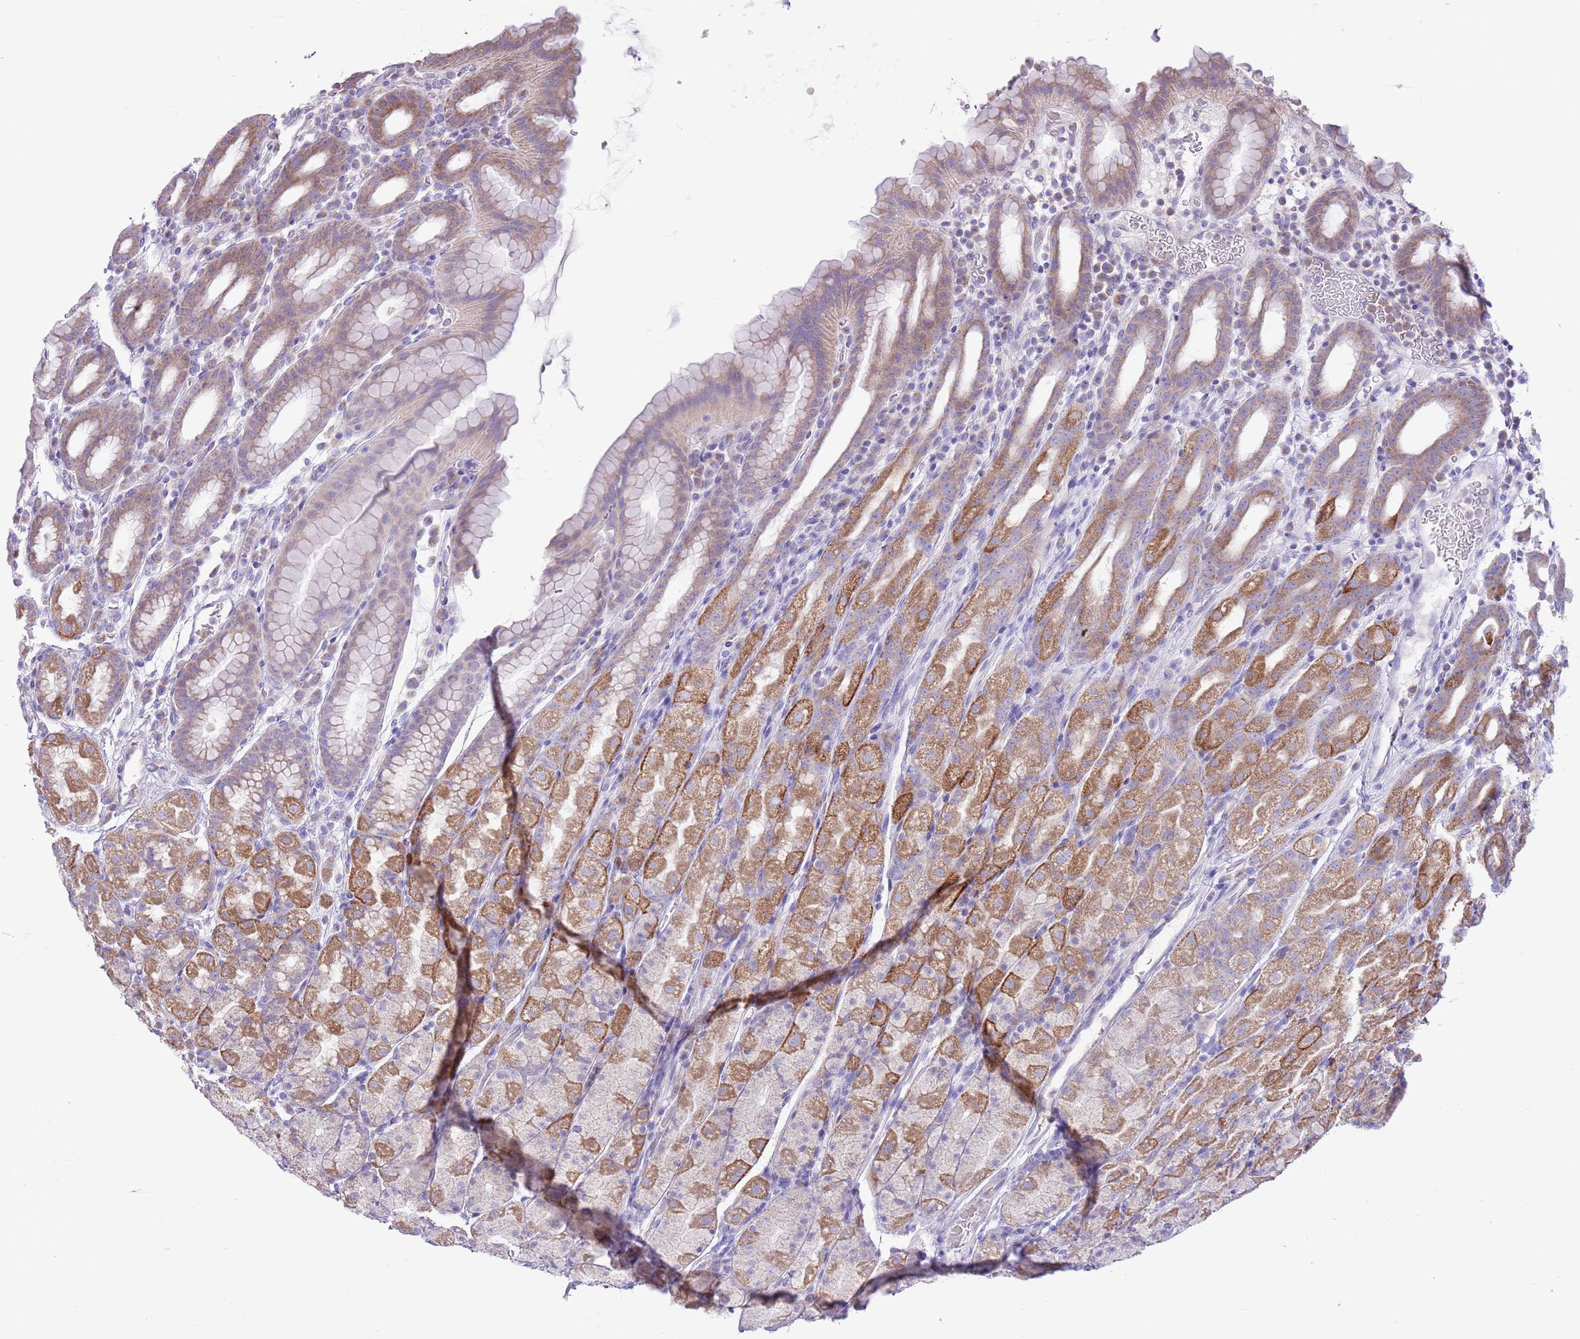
{"staining": {"intensity": "moderate", "quantity": "25%-75%", "location": "cytoplasmic/membranous"}, "tissue": "stomach", "cell_type": "Glandular cells", "image_type": "normal", "snomed": [{"axis": "morphology", "description": "Normal tissue, NOS"}, {"axis": "topography", "description": "Stomach, upper"}, {"axis": "topography", "description": "Stomach, lower"}, {"axis": "topography", "description": "Small intestine"}], "caption": "IHC photomicrograph of benign stomach: human stomach stained using immunohistochemistry demonstrates medium levels of moderate protein expression localized specifically in the cytoplasmic/membranous of glandular cells, appearing as a cytoplasmic/membranous brown color.", "gene": "OAZ2", "patient": {"sex": "male", "age": 68}}